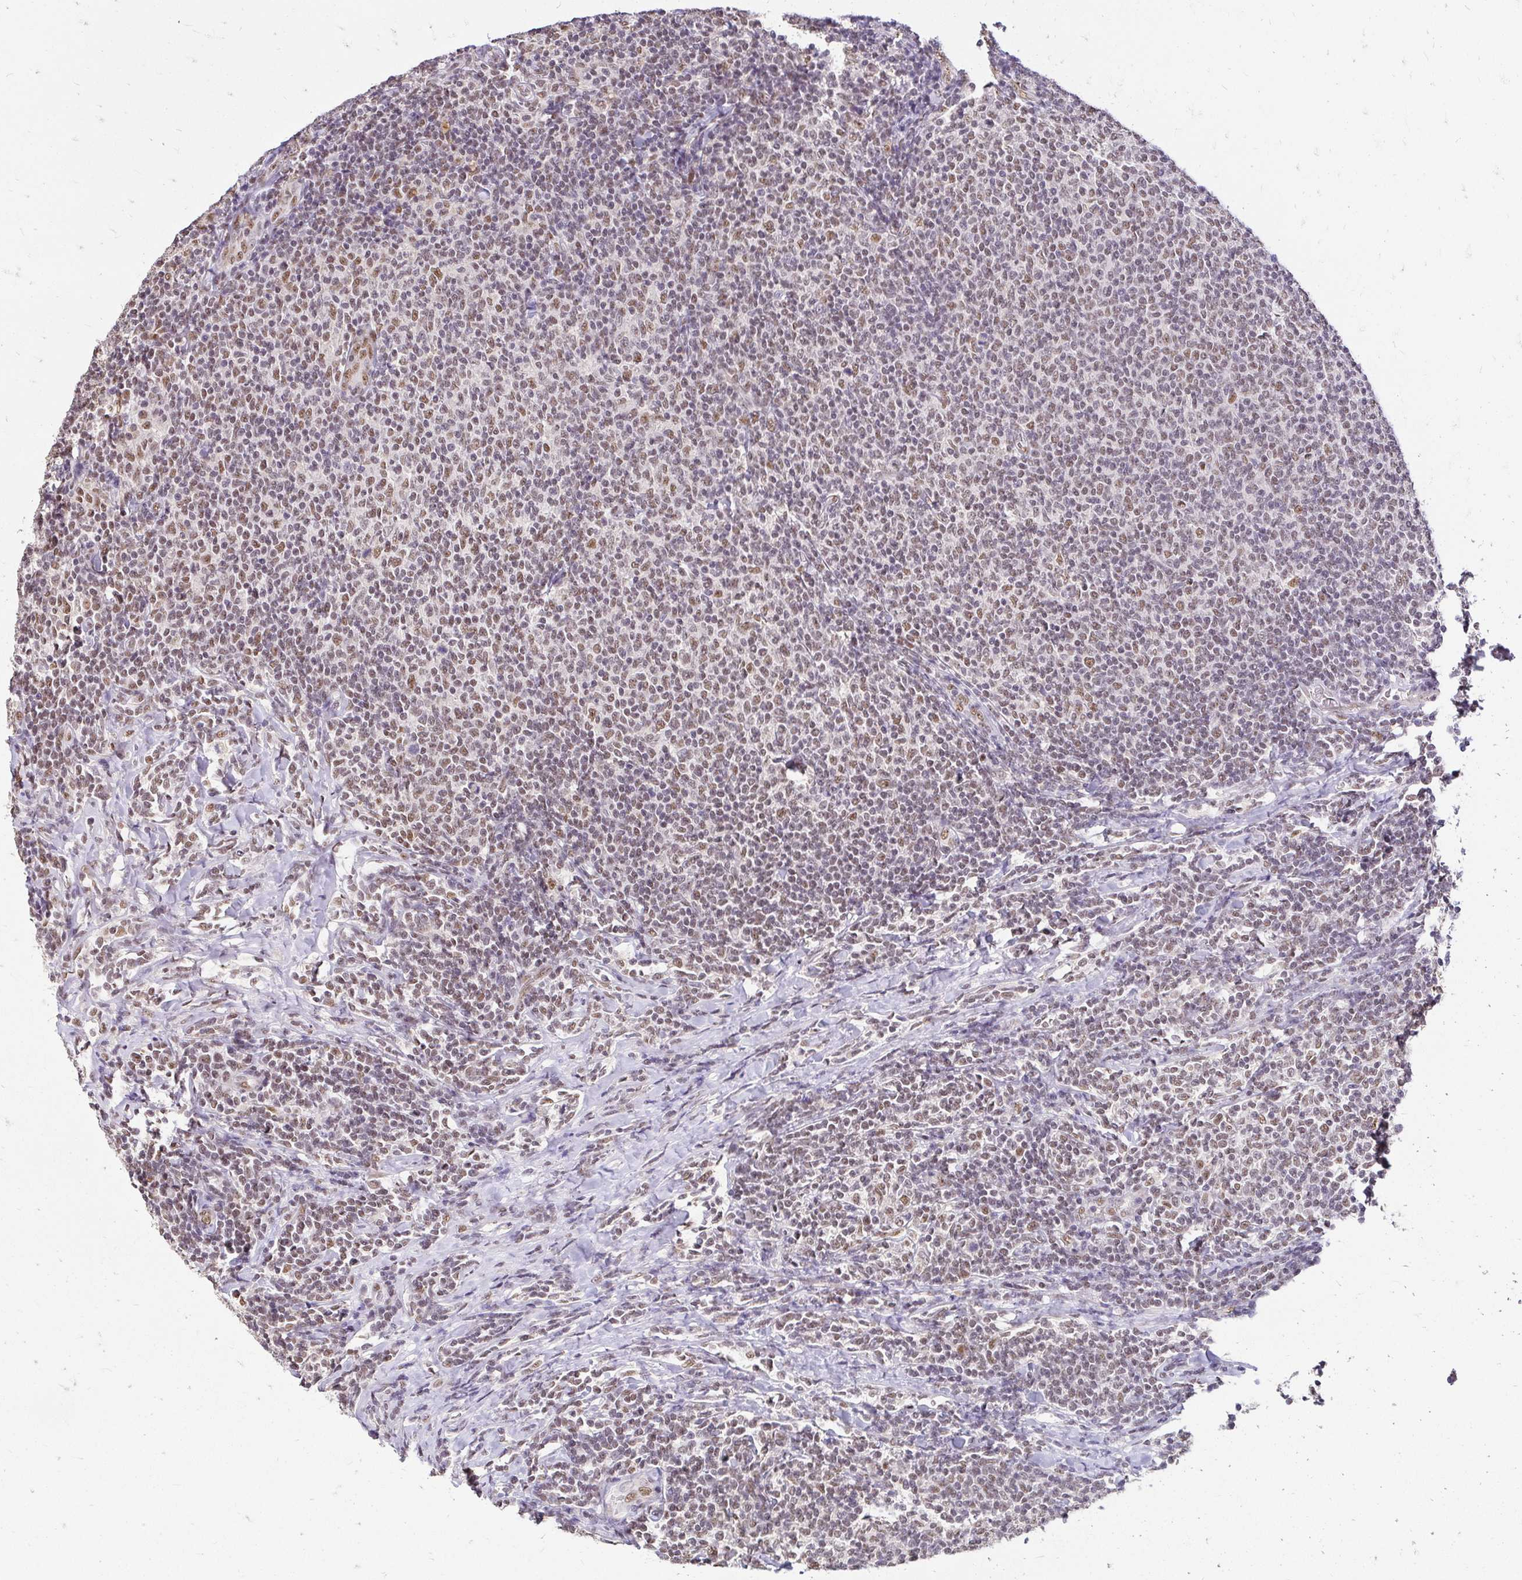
{"staining": {"intensity": "moderate", "quantity": ">75%", "location": "nuclear"}, "tissue": "lymphoma", "cell_type": "Tumor cells", "image_type": "cancer", "snomed": [{"axis": "morphology", "description": "Malignant lymphoma, non-Hodgkin's type, Low grade"}, {"axis": "topography", "description": "Lymph node"}], "caption": "Tumor cells show medium levels of moderate nuclear positivity in about >75% of cells in human malignant lymphoma, non-Hodgkin's type (low-grade).", "gene": "RIMS4", "patient": {"sex": "male", "age": 52}}